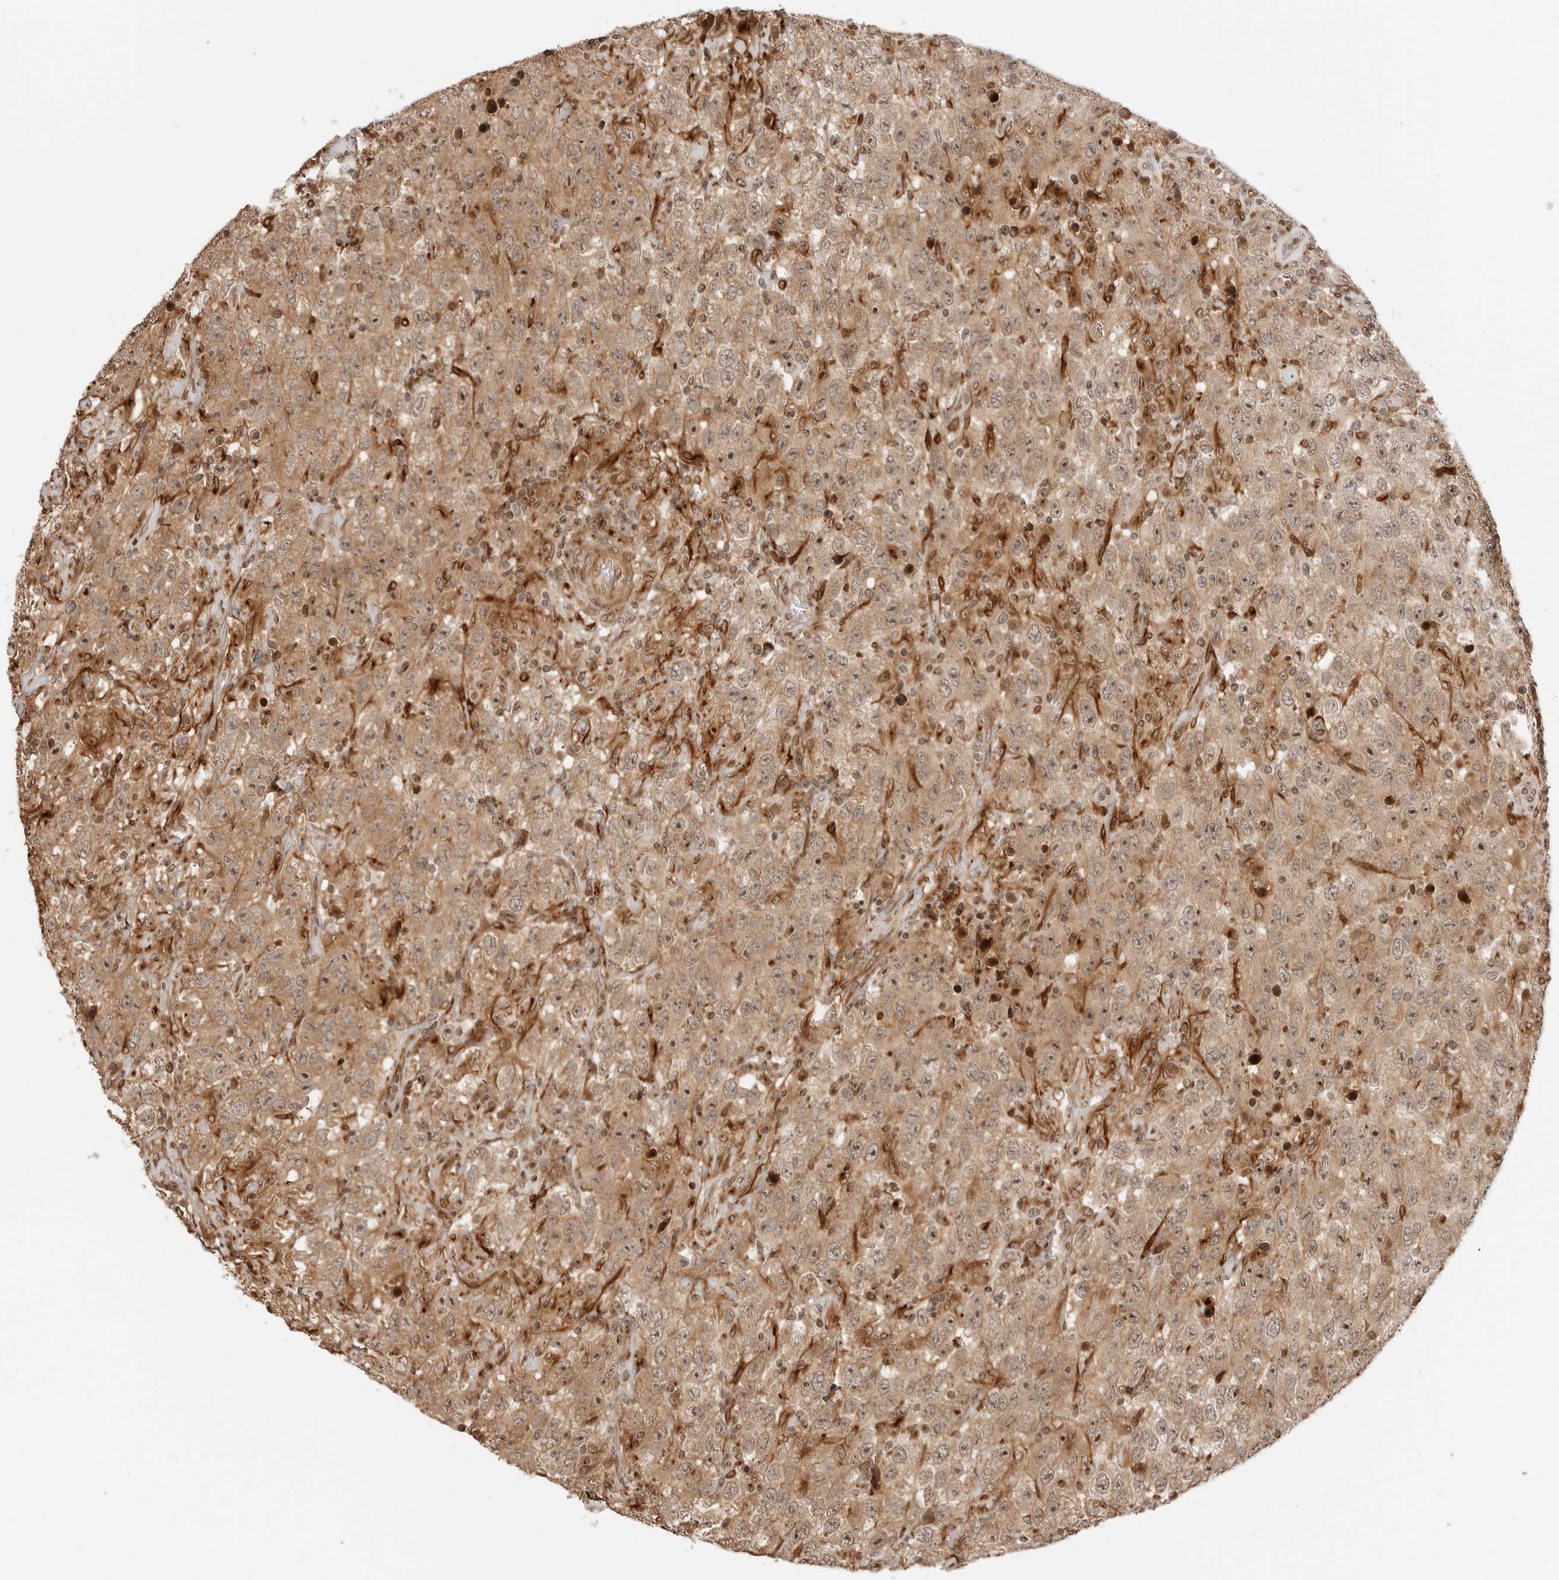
{"staining": {"intensity": "moderate", "quantity": ">75%", "location": "cytoplasmic/membranous,nuclear"}, "tissue": "testis cancer", "cell_type": "Tumor cells", "image_type": "cancer", "snomed": [{"axis": "morphology", "description": "Seminoma, NOS"}, {"axis": "topography", "description": "Testis"}], "caption": "A brown stain labels moderate cytoplasmic/membranous and nuclear staining of a protein in testis seminoma tumor cells.", "gene": "GEM", "patient": {"sex": "male", "age": 65}}